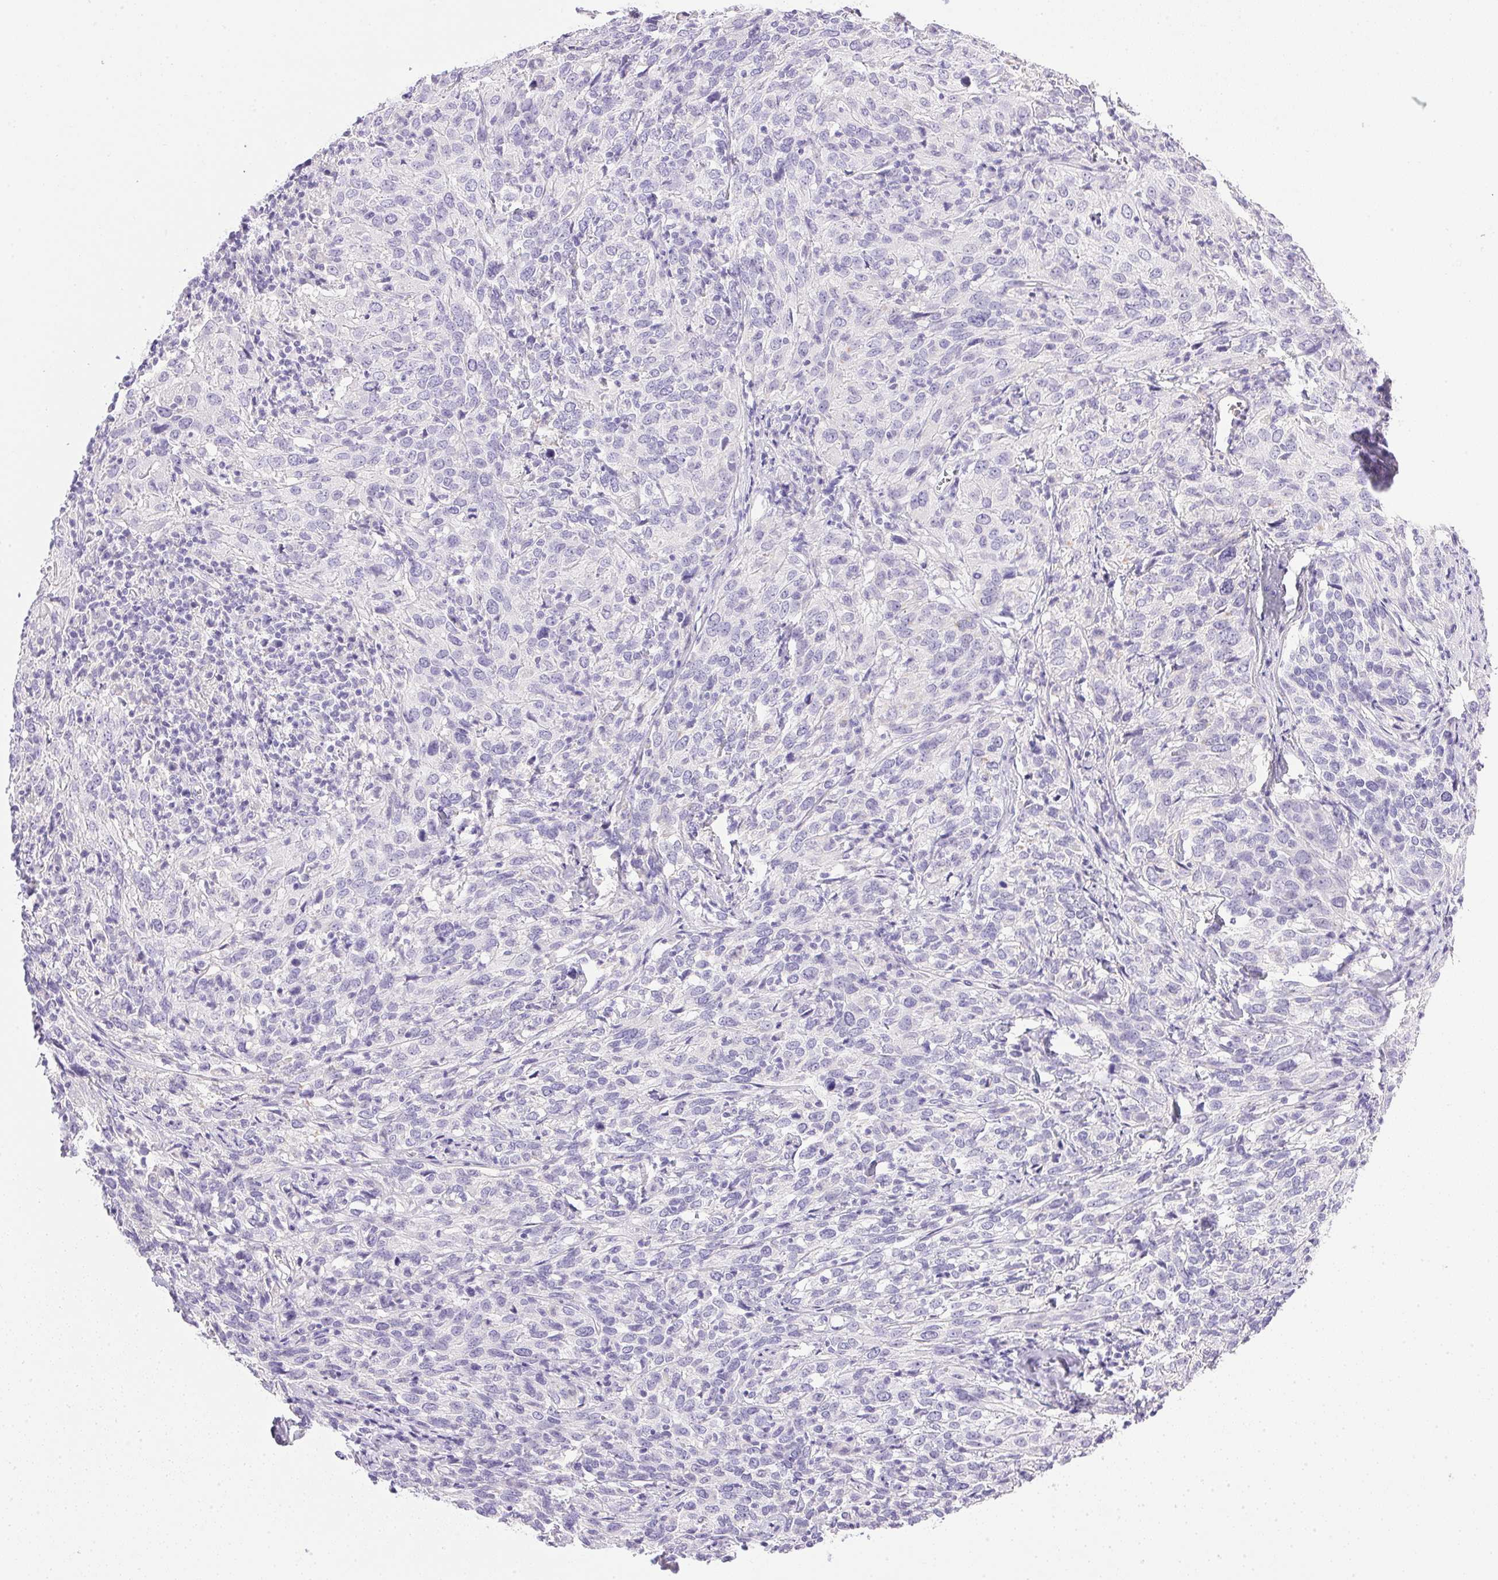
{"staining": {"intensity": "negative", "quantity": "none", "location": "none"}, "tissue": "cervical cancer", "cell_type": "Tumor cells", "image_type": "cancer", "snomed": [{"axis": "morphology", "description": "Squamous cell carcinoma, NOS"}, {"axis": "topography", "description": "Cervix"}], "caption": "Immunohistochemistry image of neoplastic tissue: cervical squamous cell carcinoma stained with DAB demonstrates no significant protein expression in tumor cells.", "gene": "ATP6V0A4", "patient": {"sex": "female", "age": 51}}